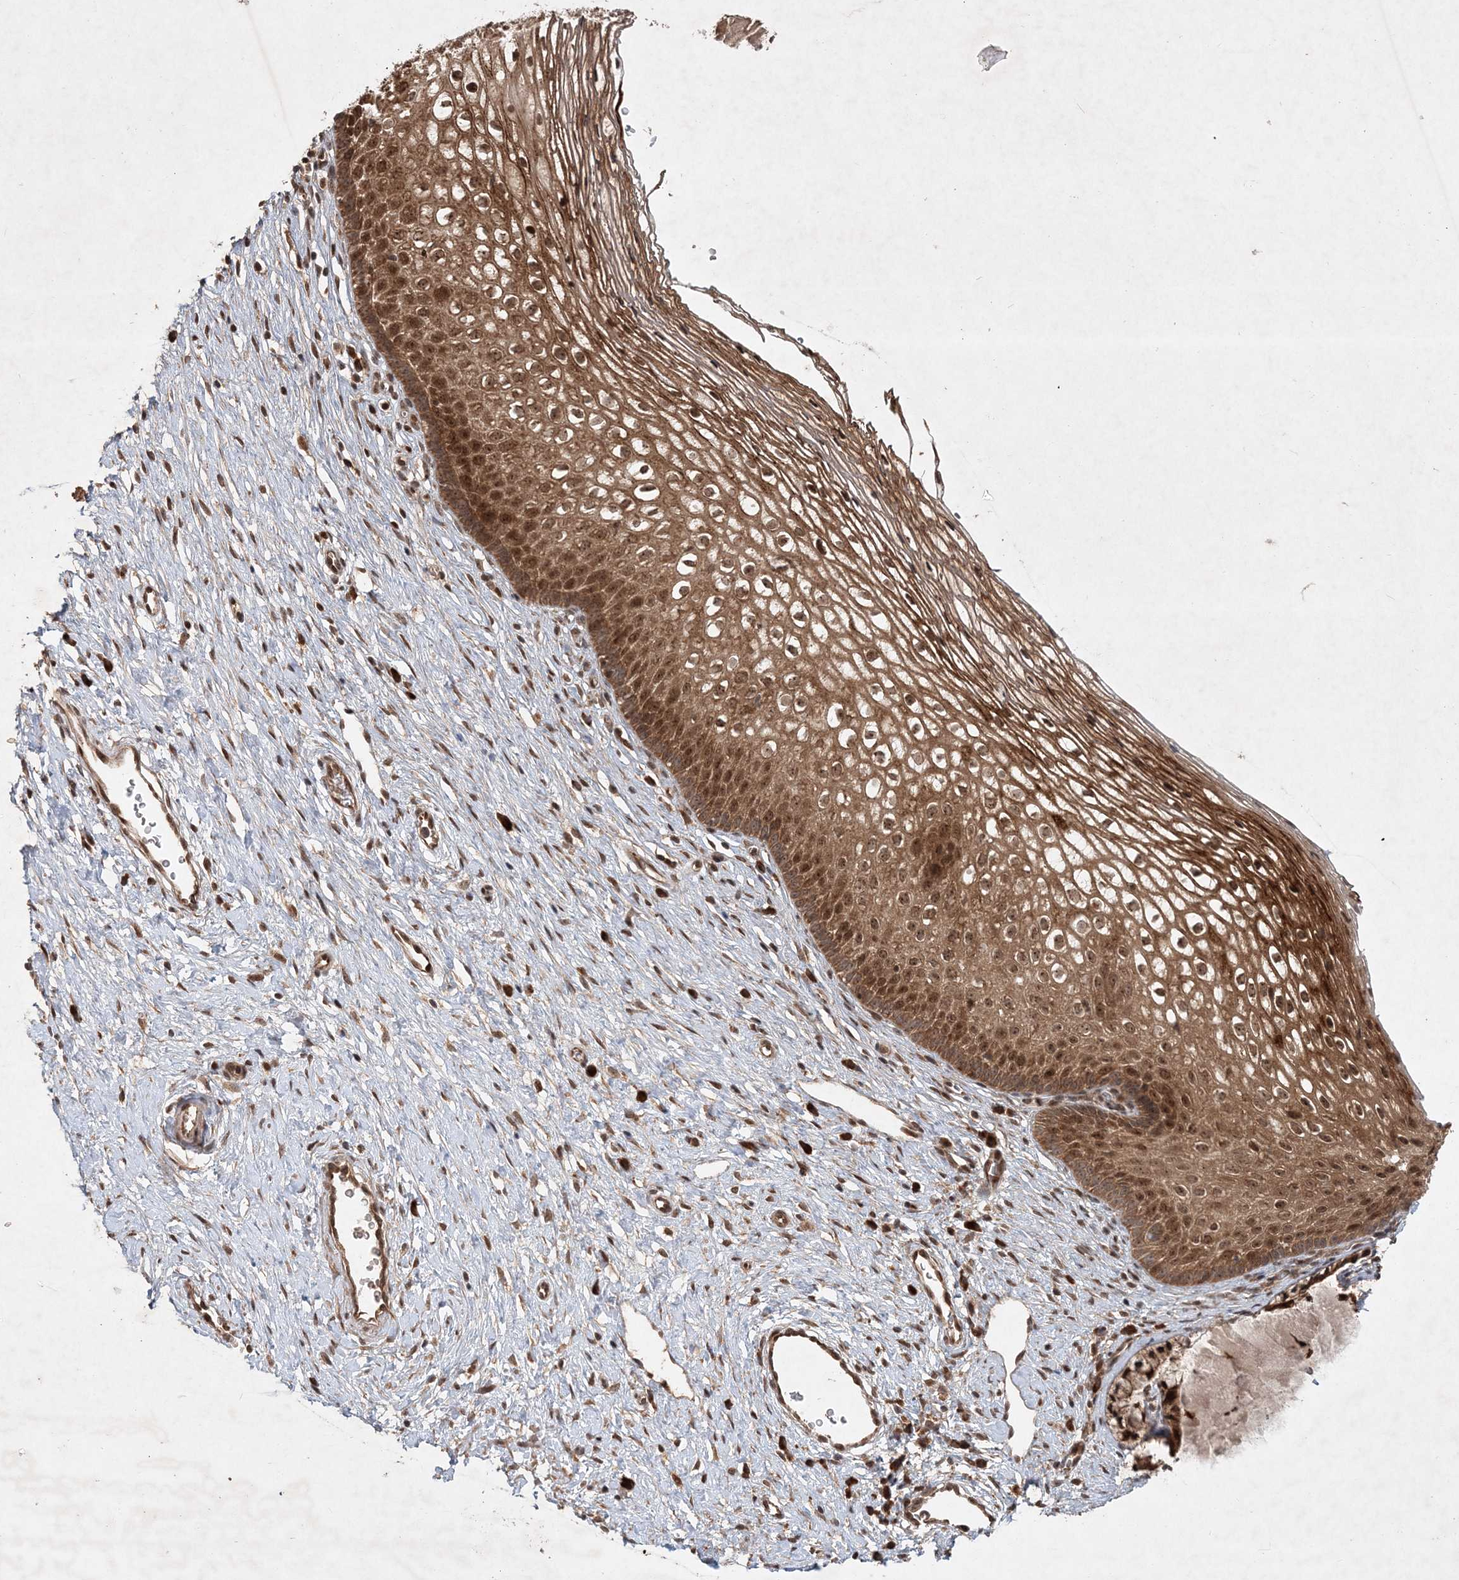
{"staining": {"intensity": "moderate", "quantity": ">75%", "location": "cytoplasmic/membranous,nuclear"}, "tissue": "cervix", "cell_type": "Glandular cells", "image_type": "normal", "snomed": [{"axis": "morphology", "description": "Normal tissue, NOS"}, {"axis": "topography", "description": "Cervix"}], "caption": "A high-resolution photomicrograph shows IHC staining of unremarkable cervix, which shows moderate cytoplasmic/membranous,nuclear expression in approximately >75% of glandular cells. Immunohistochemistry stains the protein in brown and the nuclei are stained blue.", "gene": "UBR3", "patient": {"sex": "female", "age": 27}}